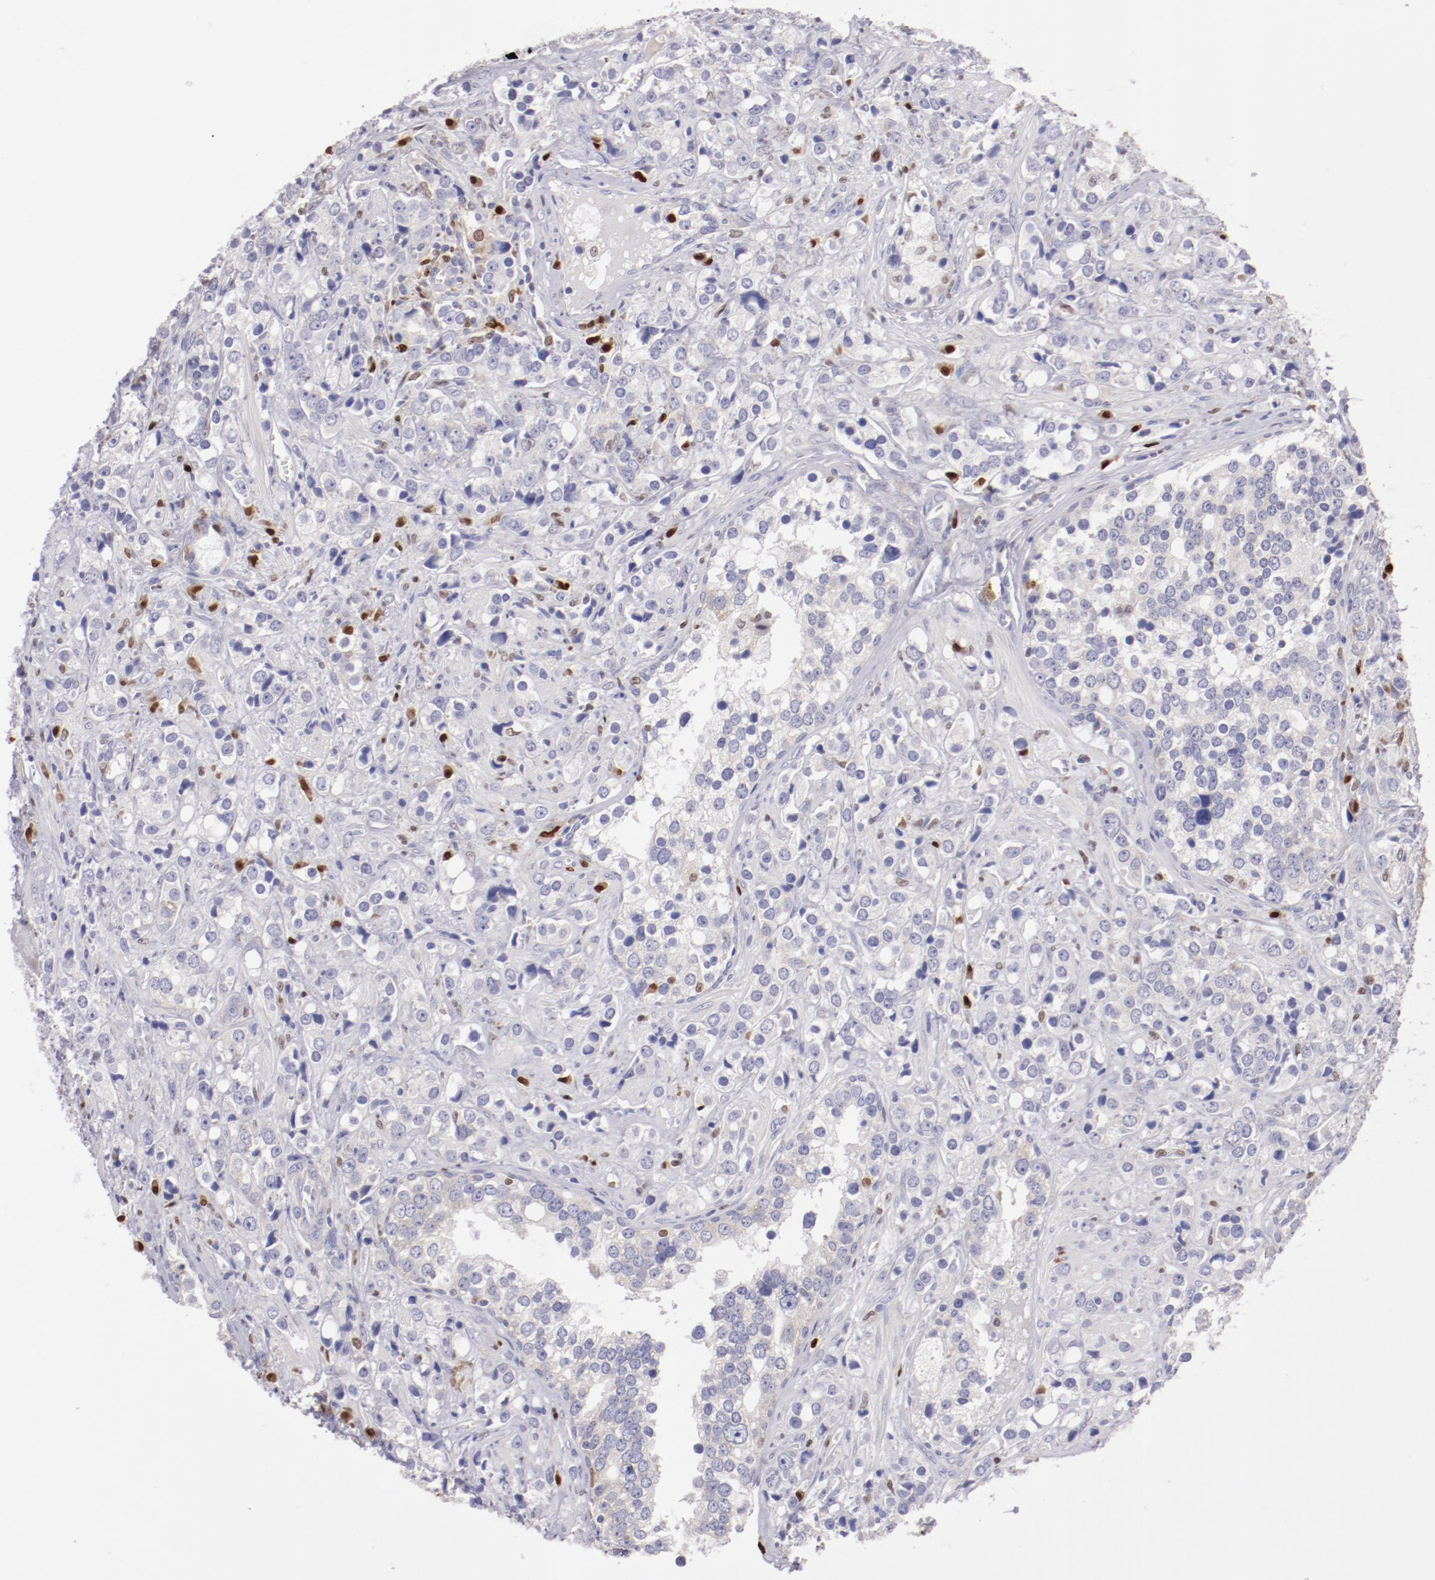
{"staining": {"intensity": "weak", "quantity": "25%-75%", "location": "cytoplasmic/membranous"}, "tissue": "prostate cancer", "cell_type": "Tumor cells", "image_type": "cancer", "snomed": [{"axis": "morphology", "description": "Adenocarcinoma, High grade"}, {"axis": "topography", "description": "Prostate"}], "caption": "Immunohistochemical staining of prostate adenocarcinoma (high-grade) exhibits weak cytoplasmic/membranous protein expression in about 25%-75% of tumor cells. The protein is shown in brown color, while the nuclei are stained blue.", "gene": "IRF8", "patient": {"sex": "male", "age": 71}}